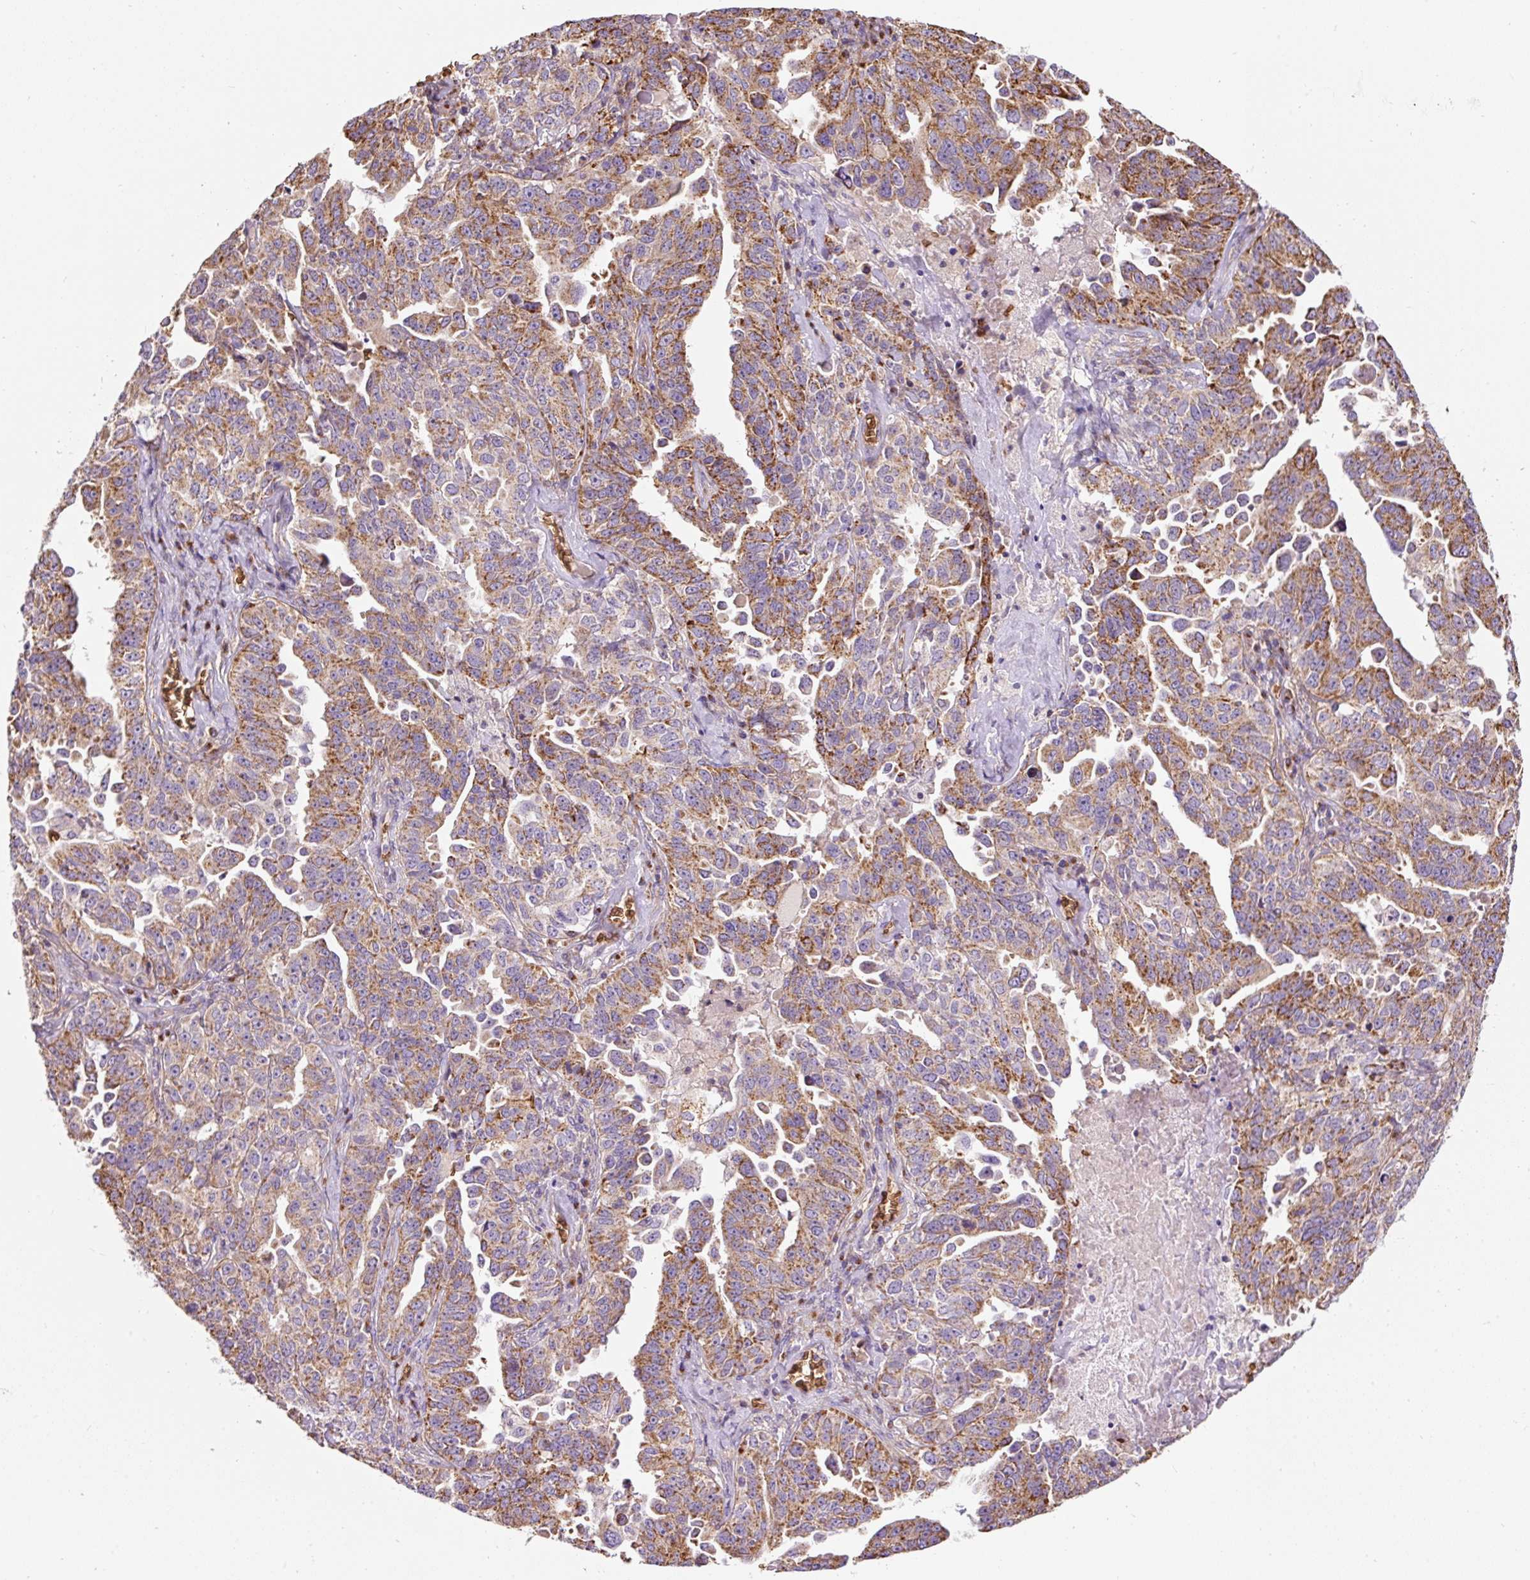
{"staining": {"intensity": "strong", "quantity": ">75%", "location": "cytoplasmic/membranous"}, "tissue": "ovarian cancer", "cell_type": "Tumor cells", "image_type": "cancer", "snomed": [{"axis": "morphology", "description": "Carcinoma, endometroid"}, {"axis": "topography", "description": "Ovary"}], "caption": "A micrograph of ovarian endometroid carcinoma stained for a protein reveals strong cytoplasmic/membranous brown staining in tumor cells.", "gene": "PRRC2A", "patient": {"sex": "female", "age": 62}}